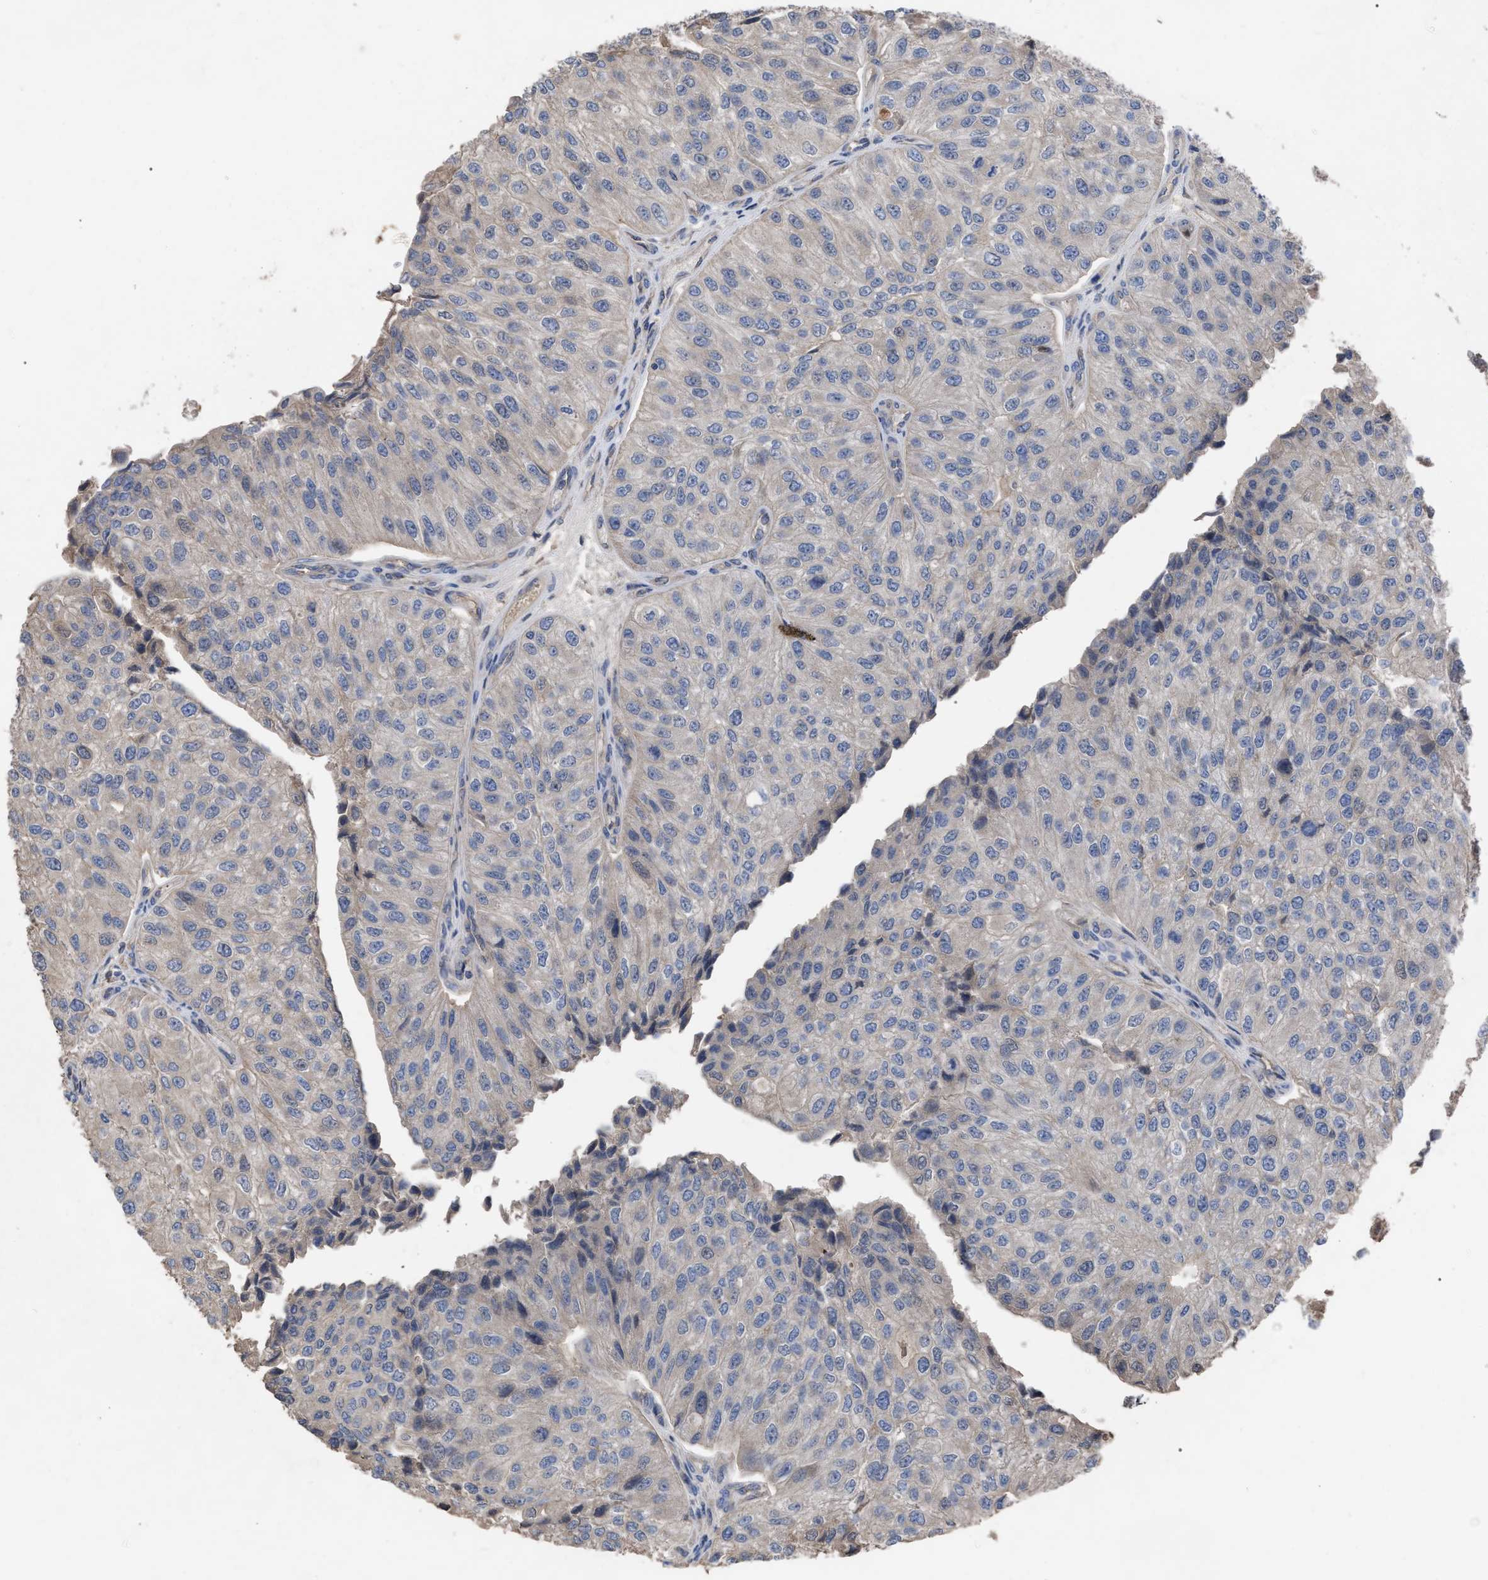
{"staining": {"intensity": "negative", "quantity": "none", "location": "none"}, "tissue": "urothelial cancer", "cell_type": "Tumor cells", "image_type": "cancer", "snomed": [{"axis": "morphology", "description": "Urothelial carcinoma, High grade"}, {"axis": "topography", "description": "Kidney"}, {"axis": "topography", "description": "Urinary bladder"}], "caption": "Immunohistochemical staining of high-grade urothelial carcinoma reveals no significant staining in tumor cells.", "gene": "BTN2A1", "patient": {"sex": "male", "age": 77}}